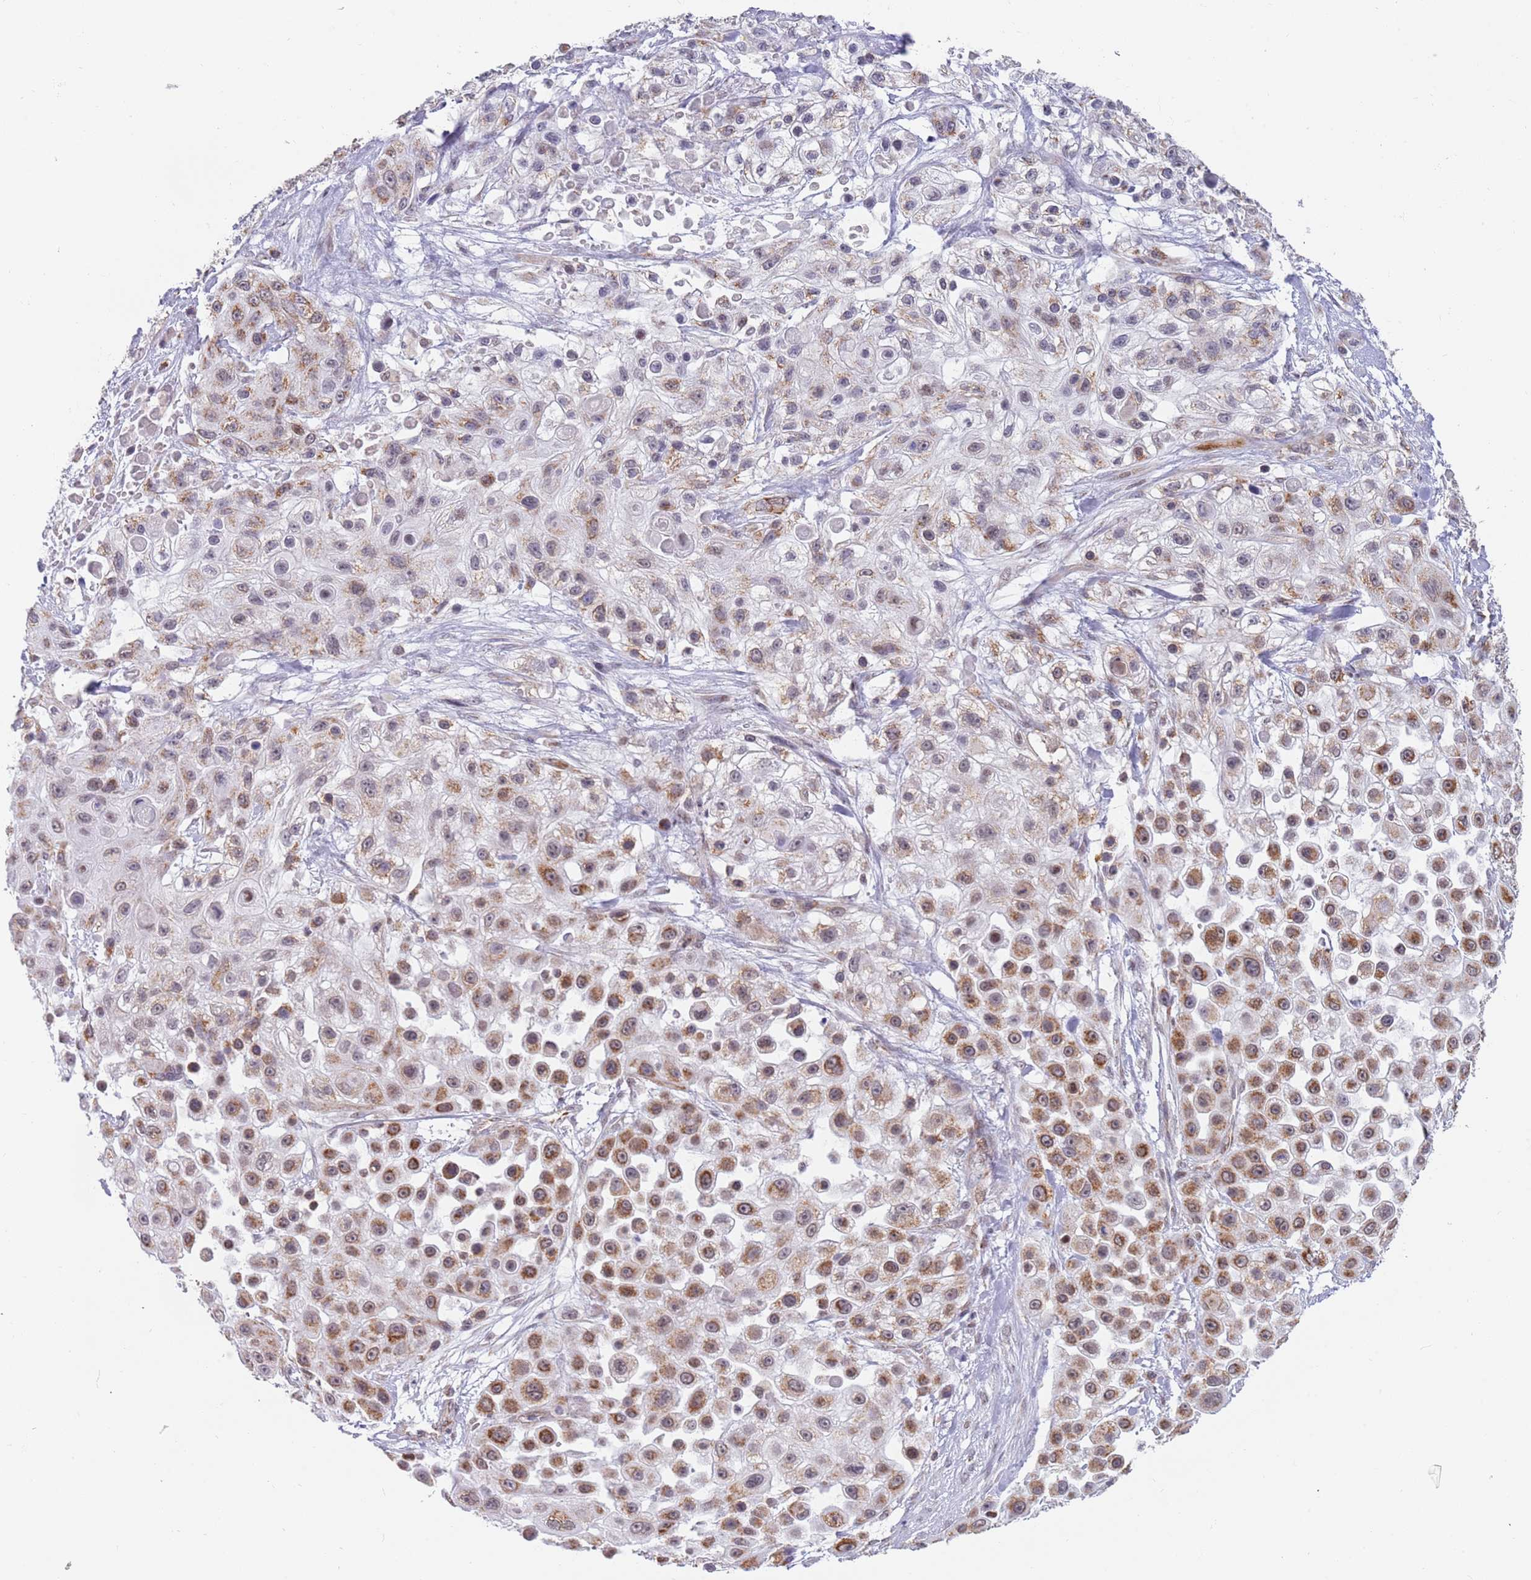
{"staining": {"intensity": "moderate", "quantity": ">75%", "location": "cytoplasmic/membranous"}, "tissue": "skin cancer", "cell_type": "Tumor cells", "image_type": "cancer", "snomed": [{"axis": "morphology", "description": "Squamous cell carcinoma, NOS"}, {"axis": "topography", "description": "Skin"}], "caption": "High-power microscopy captured an IHC image of squamous cell carcinoma (skin), revealing moderate cytoplasmic/membranous staining in about >75% of tumor cells.", "gene": "TIMM13", "patient": {"sex": "male", "age": 67}}